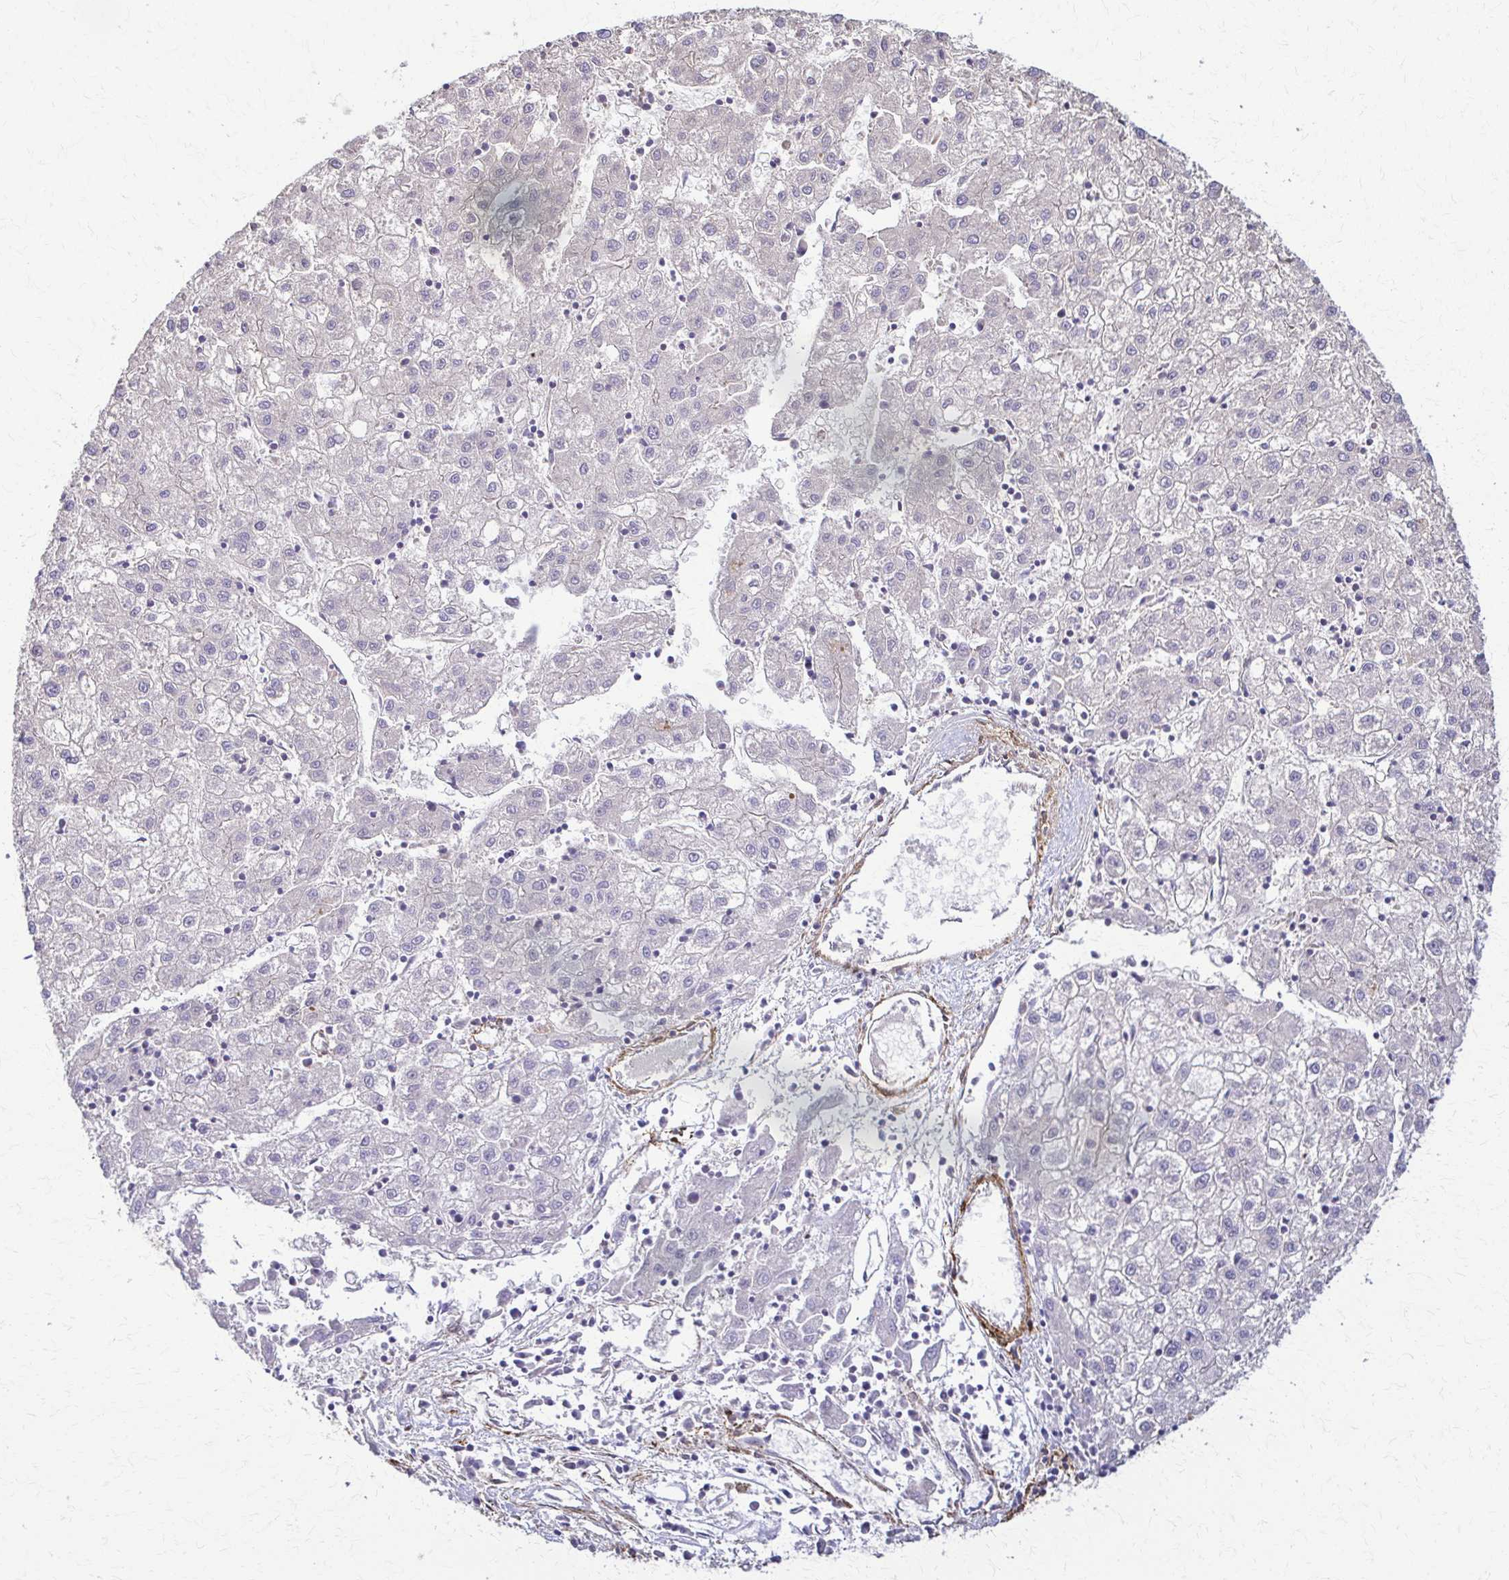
{"staining": {"intensity": "negative", "quantity": "none", "location": "none"}, "tissue": "liver cancer", "cell_type": "Tumor cells", "image_type": "cancer", "snomed": [{"axis": "morphology", "description": "Carcinoma, Hepatocellular, NOS"}, {"axis": "topography", "description": "Liver"}], "caption": "Immunohistochemical staining of human hepatocellular carcinoma (liver) demonstrates no significant staining in tumor cells.", "gene": "DSP", "patient": {"sex": "male", "age": 72}}